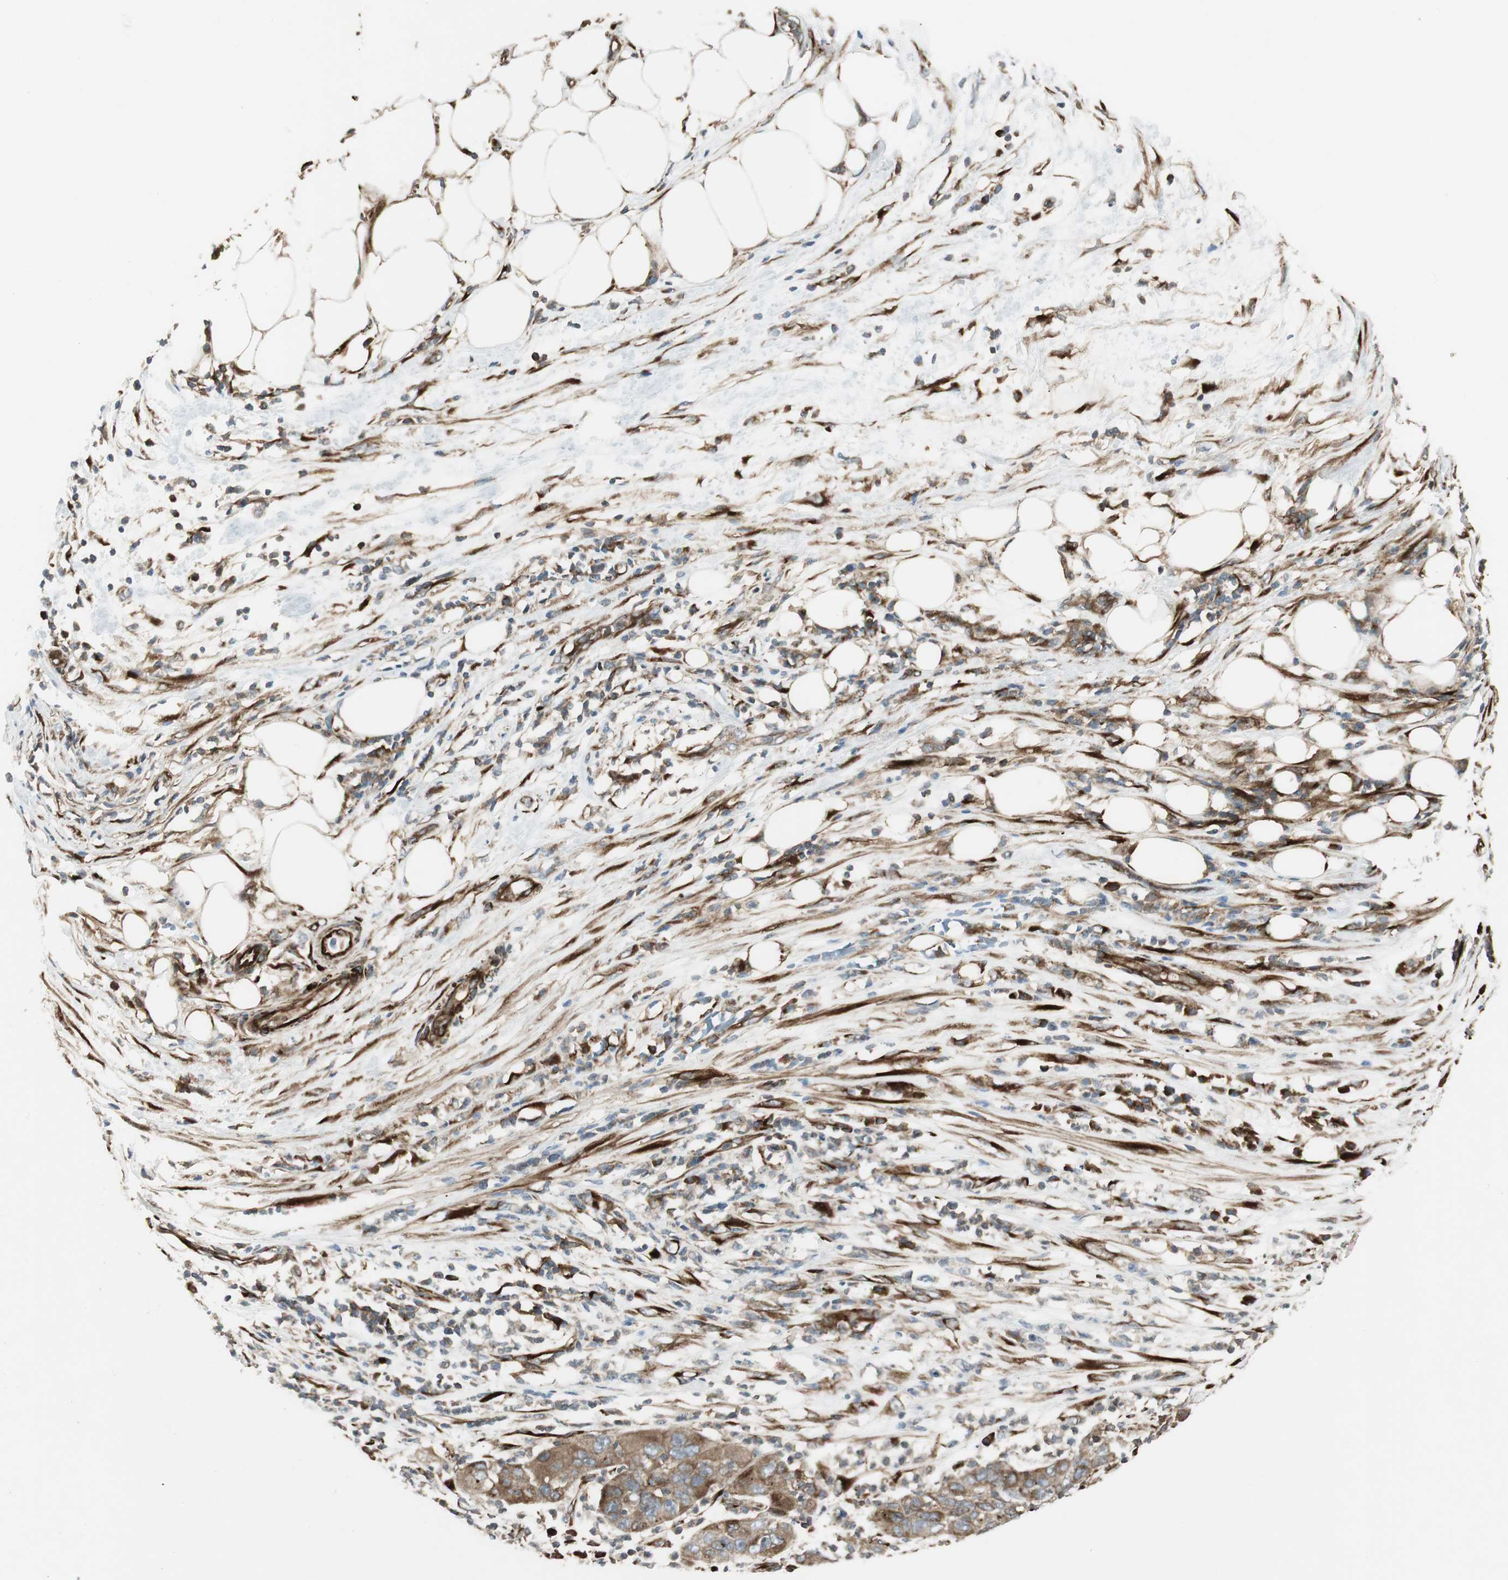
{"staining": {"intensity": "strong", "quantity": ">75%", "location": "cytoplasmic/membranous"}, "tissue": "pancreatic cancer", "cell_type": "Tumor cells", "image_type": "cancer", "snomed": [{"axis": "morphology", "description": "Adenocarcinoma, NOS"}, {"axis": "topography", "description": "Pancreas"}], "caption": "Pancreatic cancer (adenocarcinoma) stained with IHC shows strong cytoplasmic/membranous staining in approximately >75% of tumor cells. (DAB IHC, brown staining for protein, blue staining for nuclei).", "gene": "PRKG1", "patient": {"sex": "female", "age": 78}}